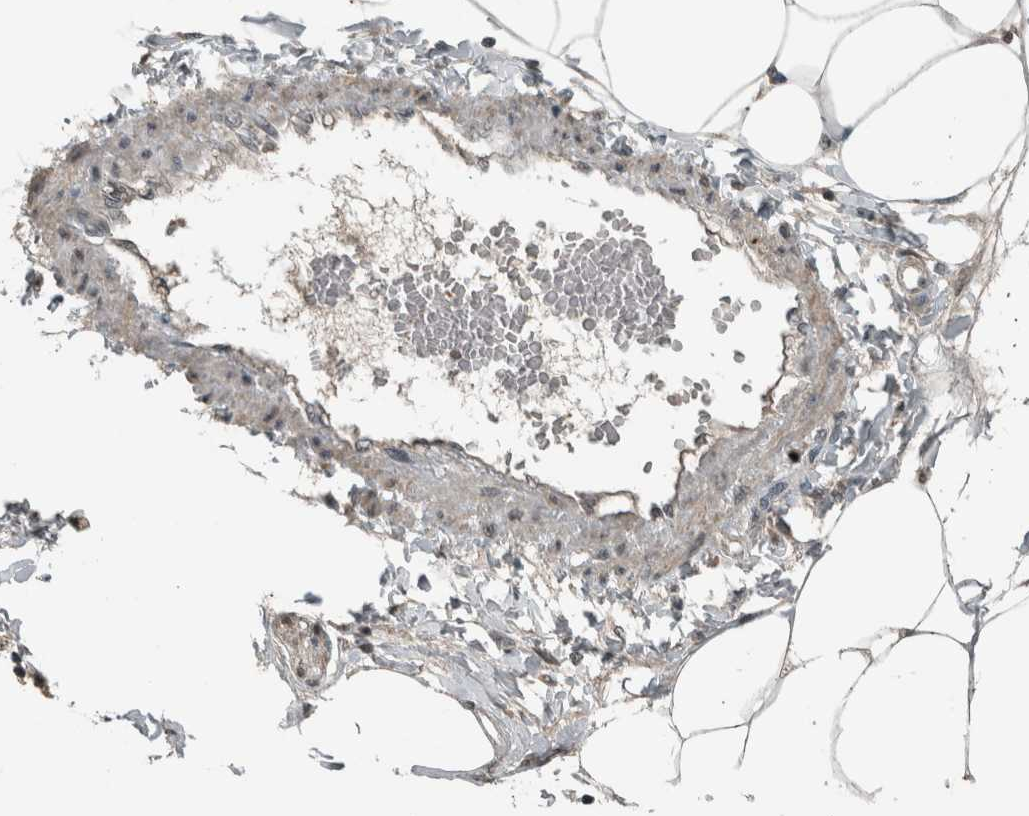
{"staining": {"intensity": "weak", "quantity": "<25%", "location": "nuclear"}, "tissue": "adipose tissue", "cell_type": "Adipocytes", "image_type": "normal", "snomed": [{"axis": "morphology", "description": "Normal tissue, NOS"}, {"axis": "morphology", "description": "Adenocarcinoma, NOS"}, {"axis": "topography", "description": "Colon"}, {"axis": "topography", "description": "Peripheral nerve tissue"}], "caption": "This photomicrograph is of unremarkable adipose tissue stained with immunohistochemistry (IHC) to label a protein in brown with the nuclei are counter-stained blue. There is no expression in adipocytes. (DAB immunohistochemistry with hematoxylin counter stain).", "gene": "ZNF24", "patient": {"sex": "male", "age": 14}}